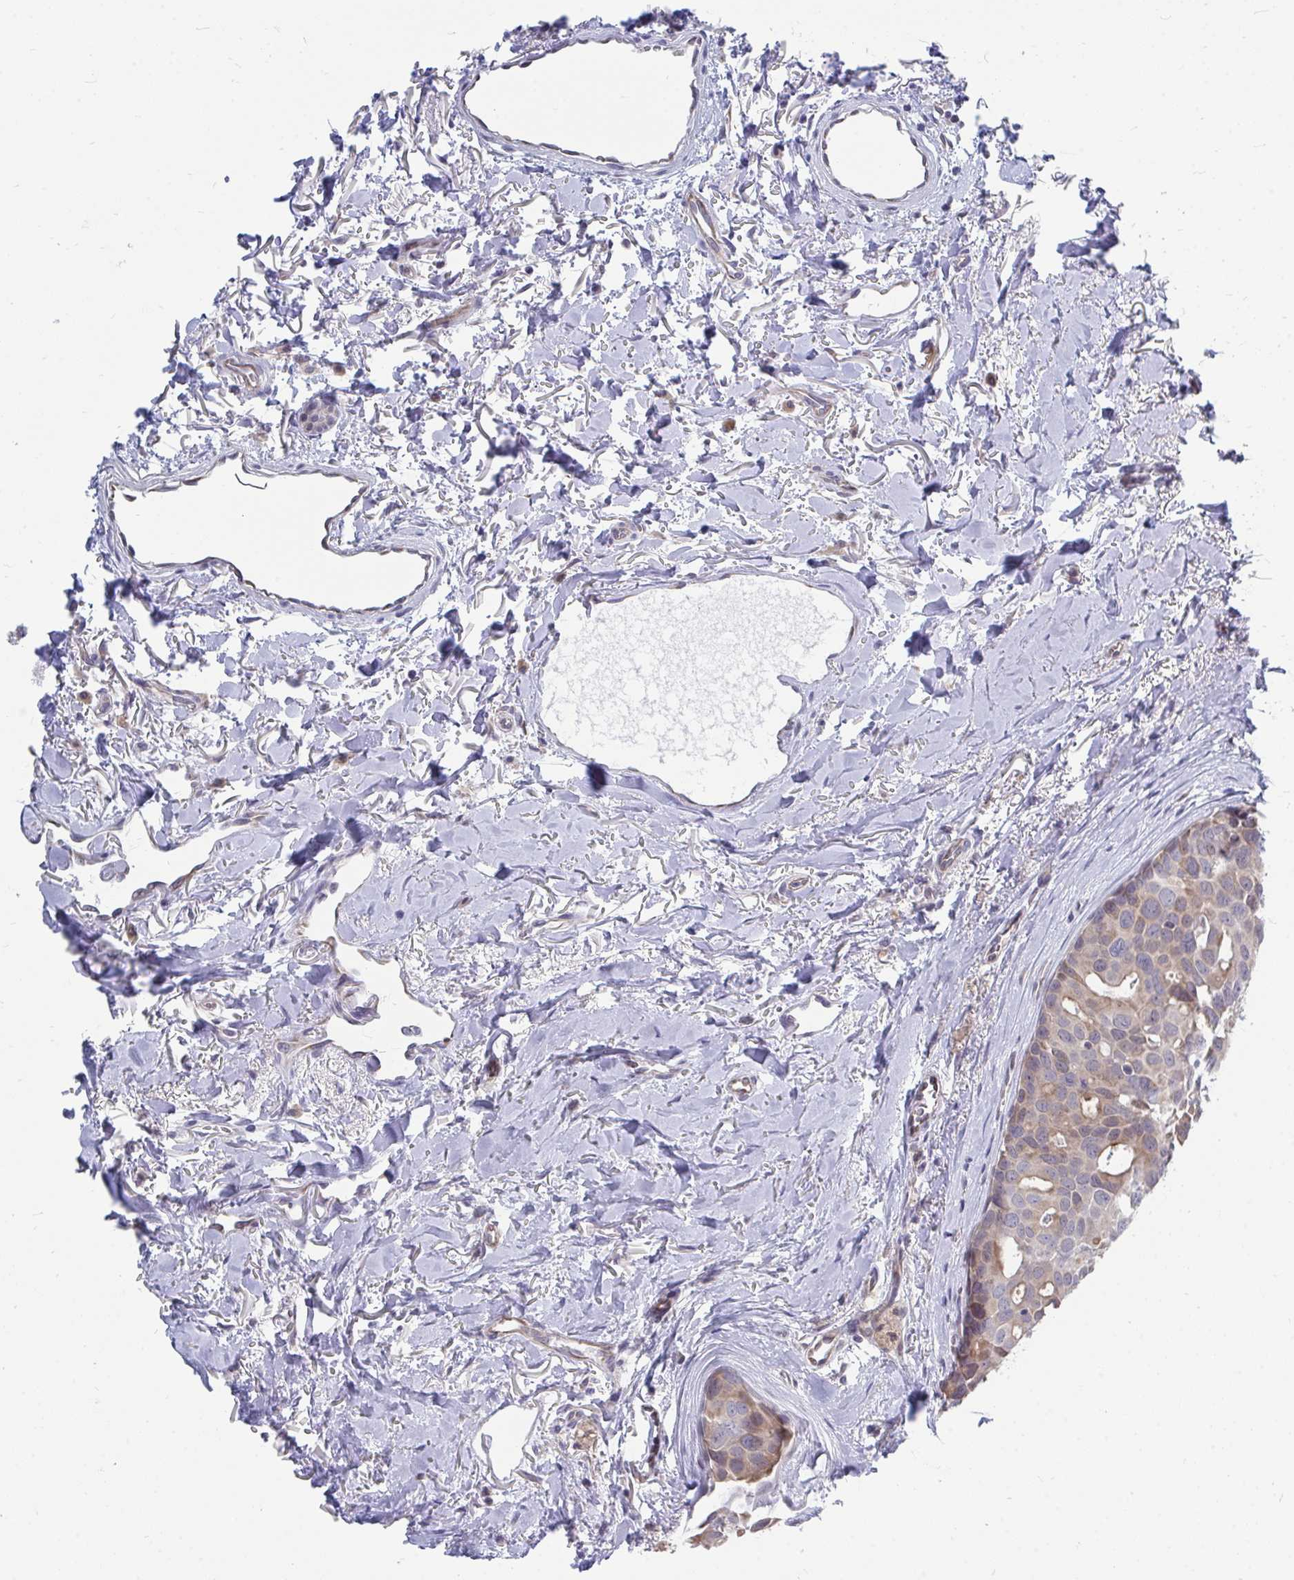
{"staining": {"intensity": "weak", "quantity": "<25%", "location": "cytoplasmic/membranous"}, "tissue": "breast cancer", "cell_type": "Tumor cells", "image_type": "cancer", "snomed": [{"axis": "morphology", "description": "Duct carcinoma"}, {"axis": "topography", "description": "Breast"}], "caption": "Infiltrating ductal carcinoma (breast) stained for a protein using IHC exhibits no staining tumor cells.", "gene": "MROH8", "patient": {"sex": "female", "age": 54}}